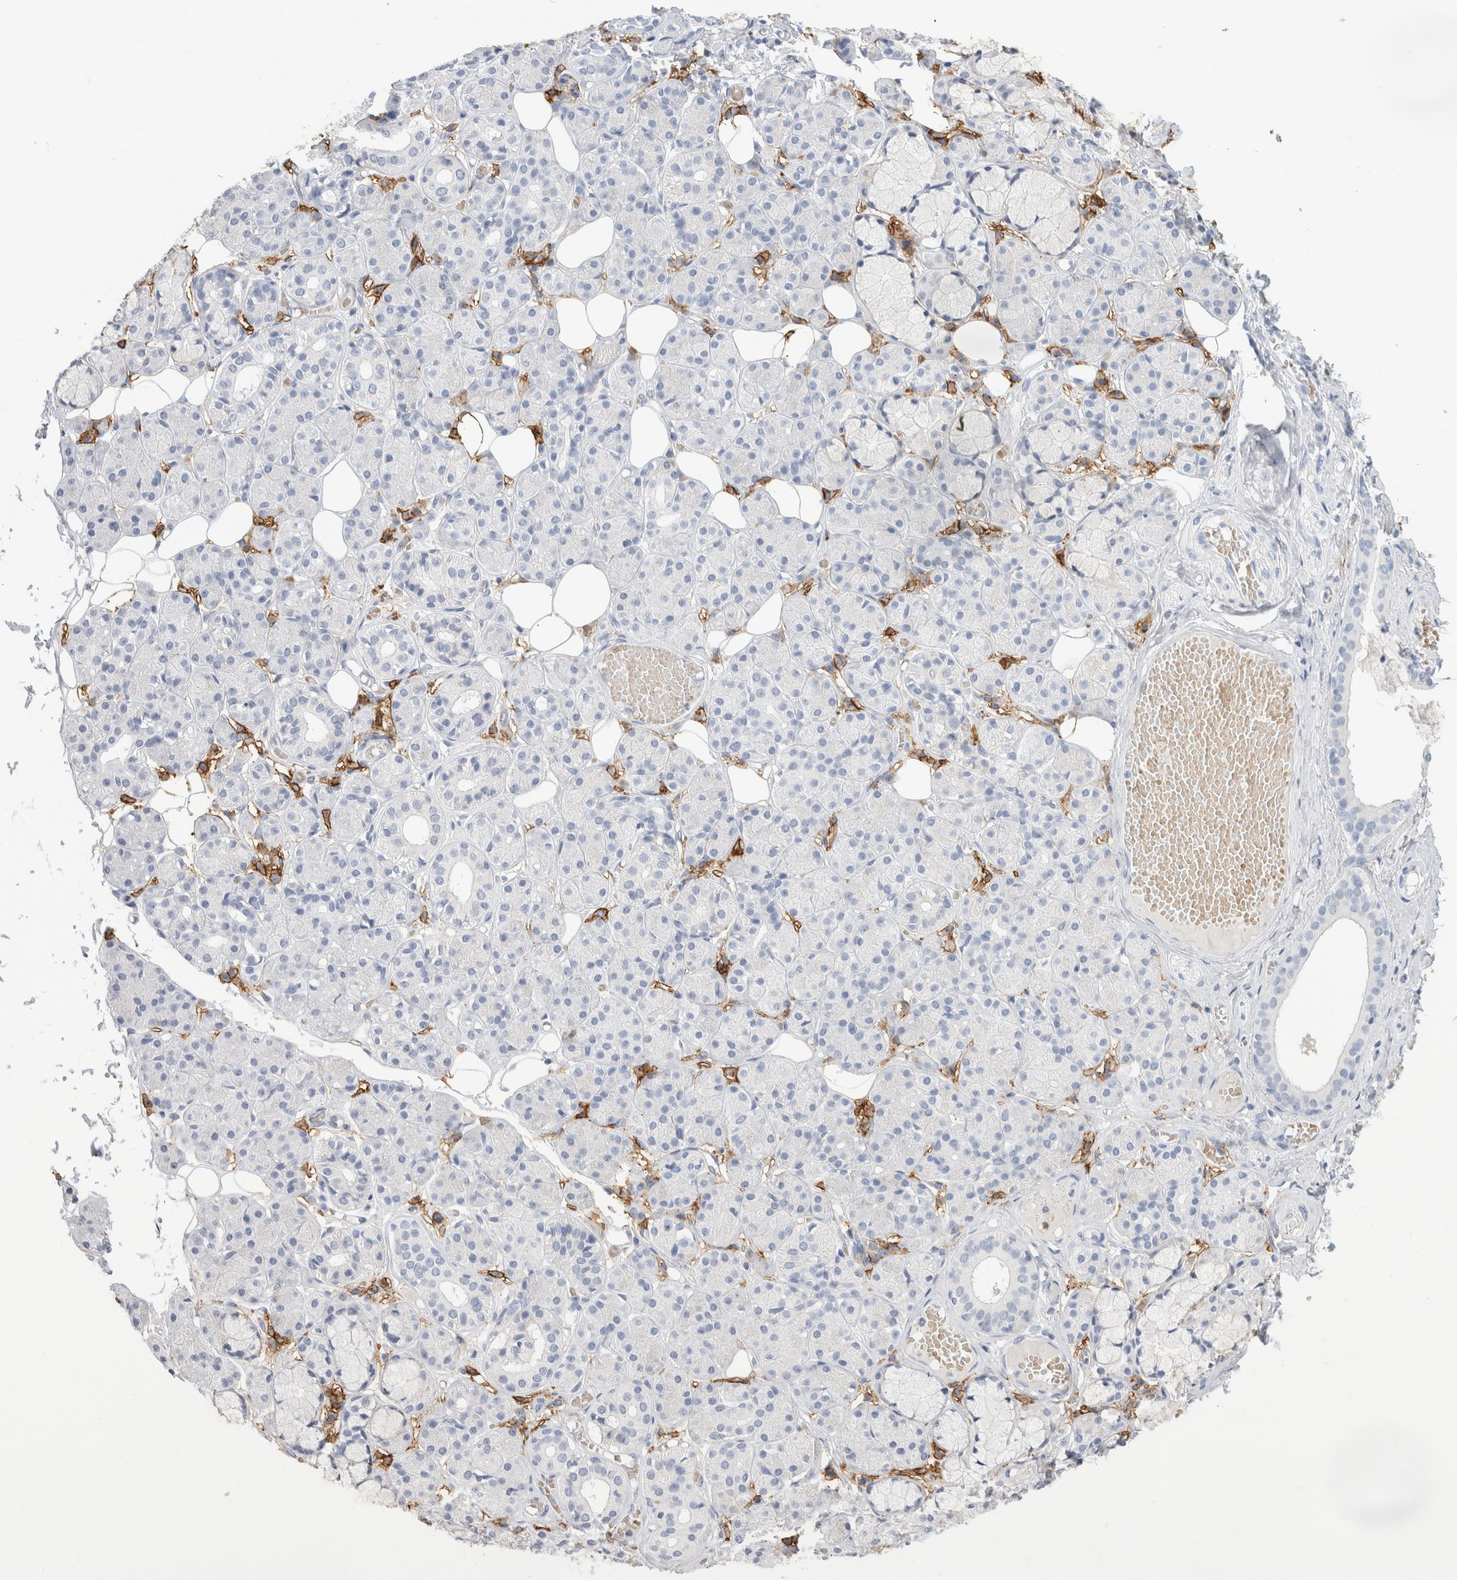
{"staining": {"intensity": "negative", "quantity": "none", "location": "none"}, "tissue": "salivary gland", "cell_type": "Glandular cells", "image_type": "normal", "snomed": [{"axis": "morphology", "description": "Normal tissue, NOS"}, {"axis": "topography", "description": "Salivary gland"}], "caption": "An immunohistochemistry image of normal salivary gland is shown. There is no staining in glandular cells of salivary gland.", "gene": "CD38", "patient": {"sex": "male", "age": 63}}